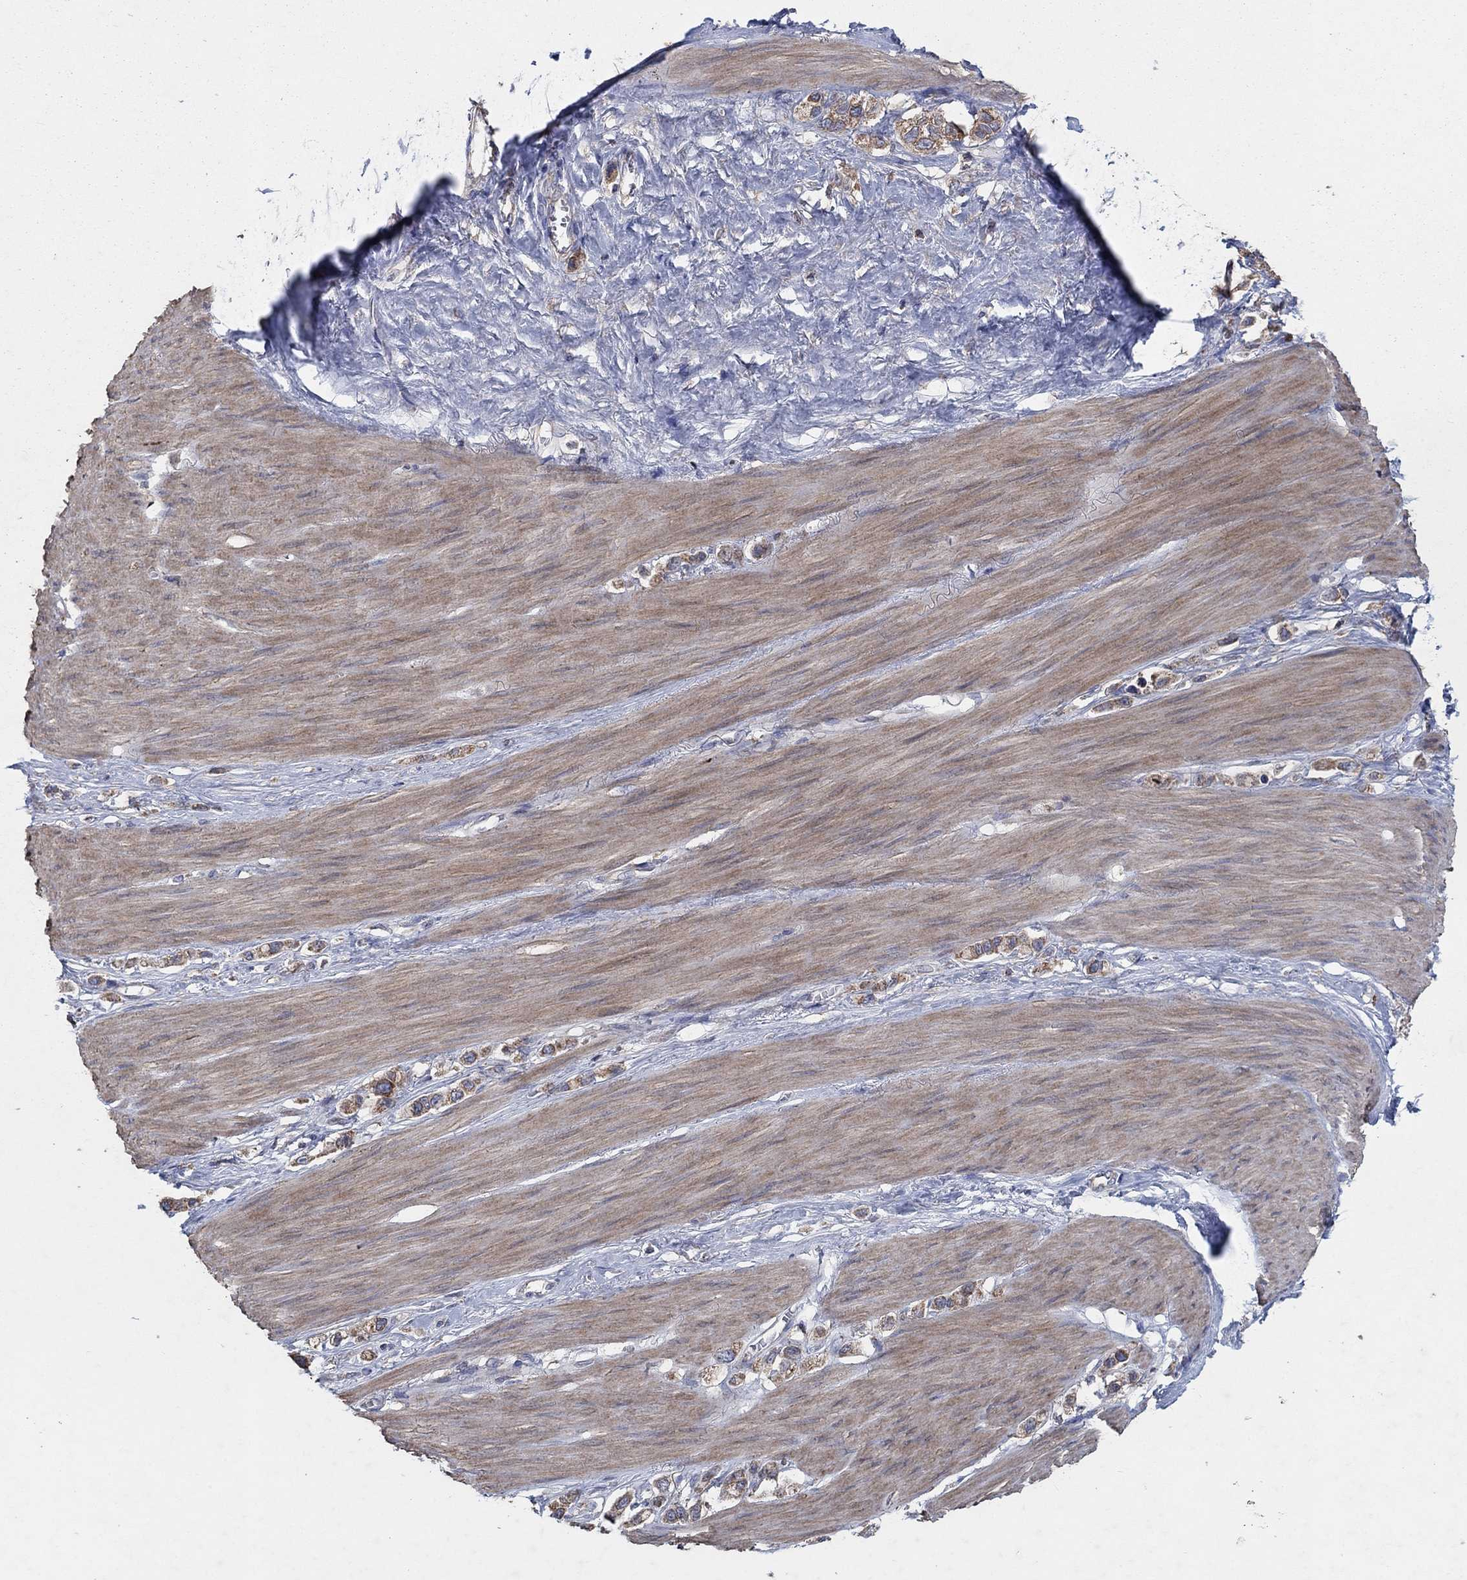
{"staining": {"intensity": "moderate", "quantity": "25%-75%", "location": "cytoplasmic/membranous"}, "tissue": "stomach cancer", "cell_type": "Tumor cells", "image_type": "cancer", "snomed": [{"axis": "morphology", "description": "Normal tissue, NOS"}, {"axis": "morphology", "description": "Adenocarcinoma, NOS"}, {"axis": "morphology", "description": "Adenocarcinoma, High grade"}, {"axis": "topography", "description": "Stomach, upper"}, {"axis": "topography", "description": "Stomach"}], "caption": "High-grade adenocarcinoma (stomach) was stained to show a protein in brown. There is medium levels of moderate cytoplasmic/membranous positivity in approximately 25%-75% of tumor cells. The staining was performed using DAB to visualize the protein expression in brown, while the nuclei were stained in blue with hematoxylin (Magnification: 20x).", "gene": "NCEH1", "patient": {"sex": "female", "age": 65}}